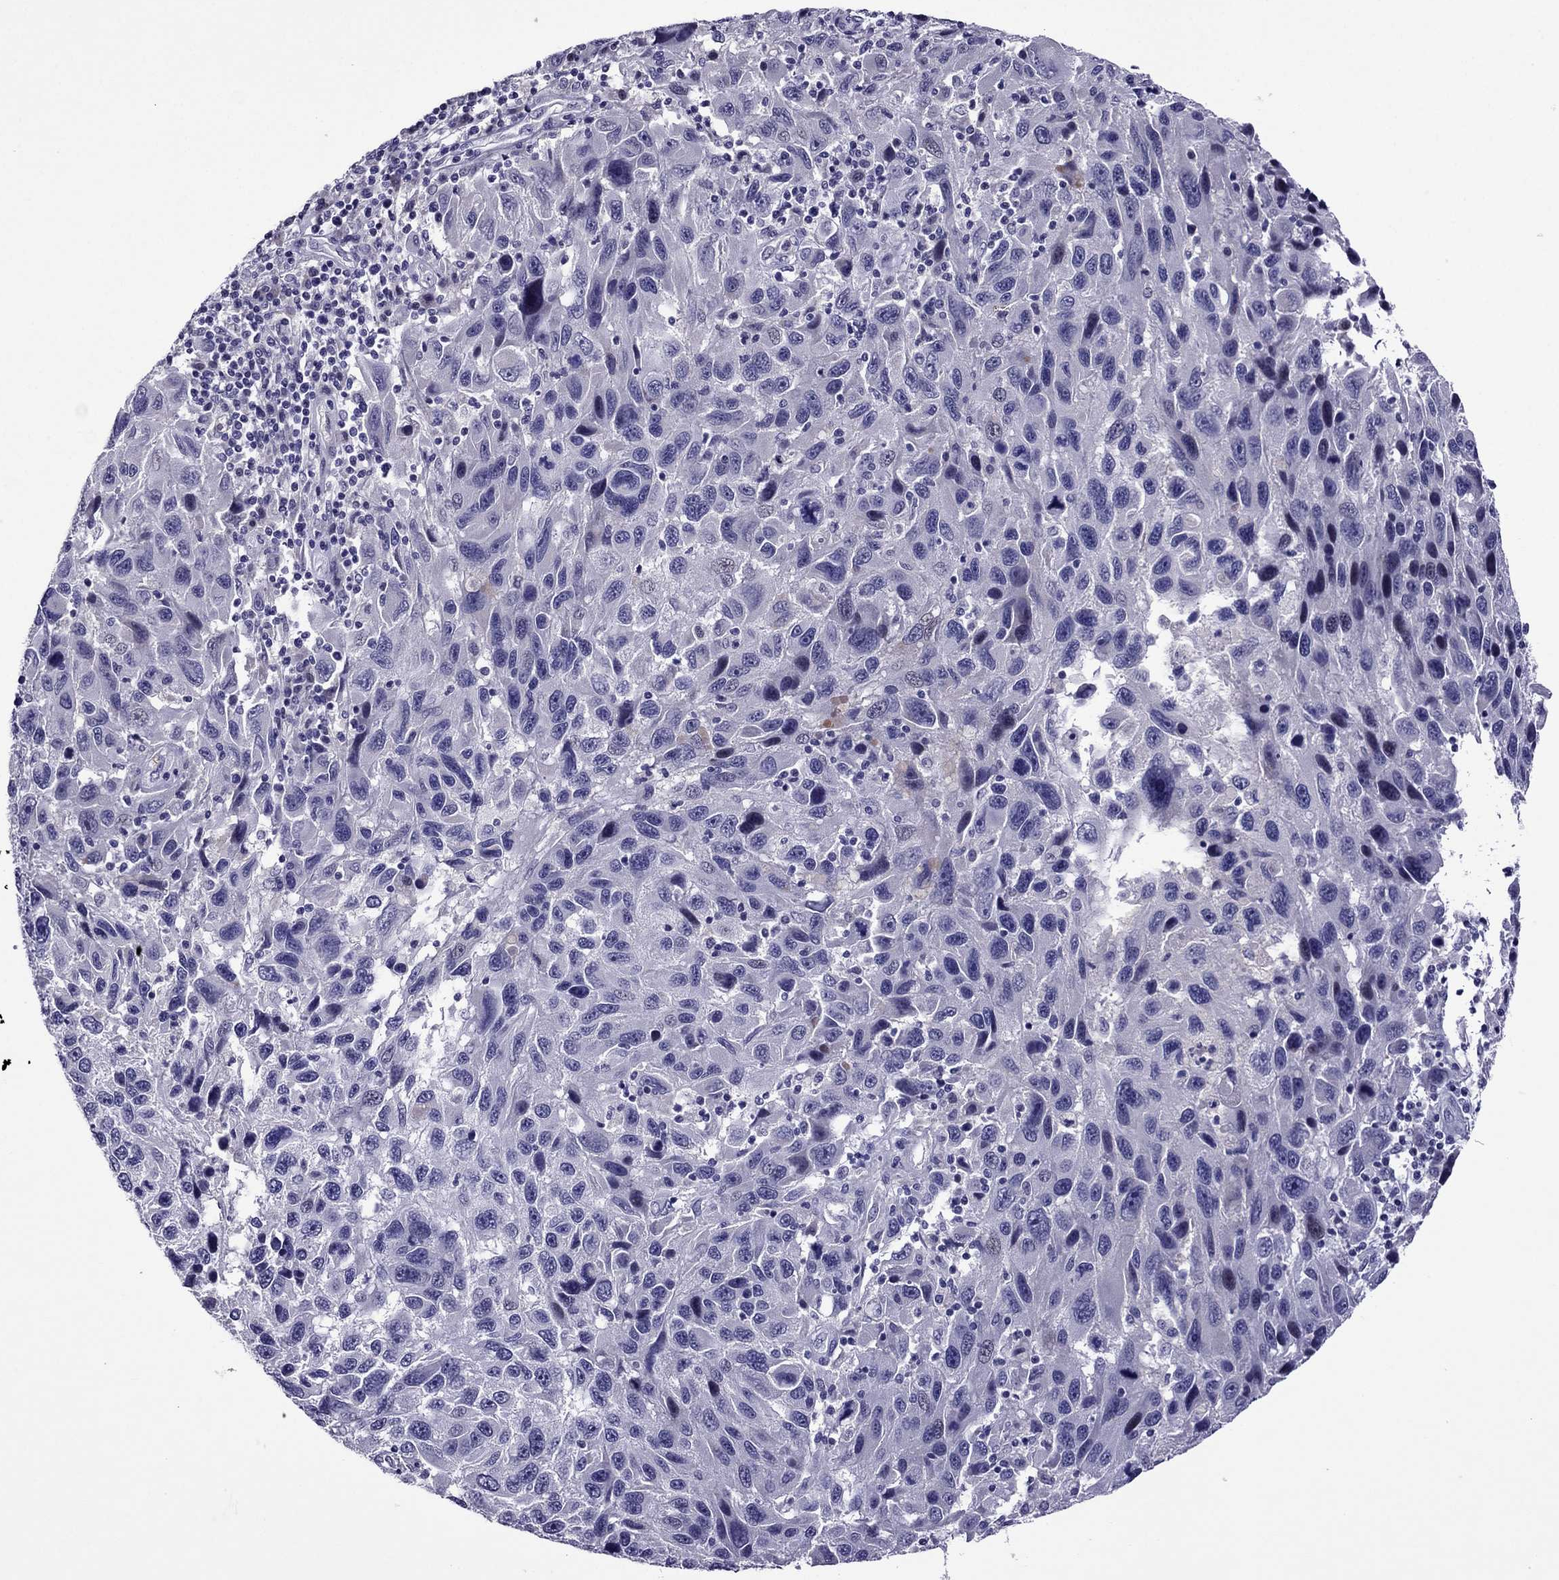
{"staining": {"intensity": "negative", "quantity": "none", "location": "none"}, "tissue": "melanoma", "cell_type": "Tumor cells", "image_type": "cancer", "snomed": [{"axis": "morphology", "description": "Malignant melanoma, NOS"}, {"axis": "topography", "description": "Skin"}], "caption": "Immunohistochemistry (IHC) of human malignant melanoma displays no positivity in tumor cells.", "gene": "SPTBN4", "patient": {"sex": "male", "age": 53}}